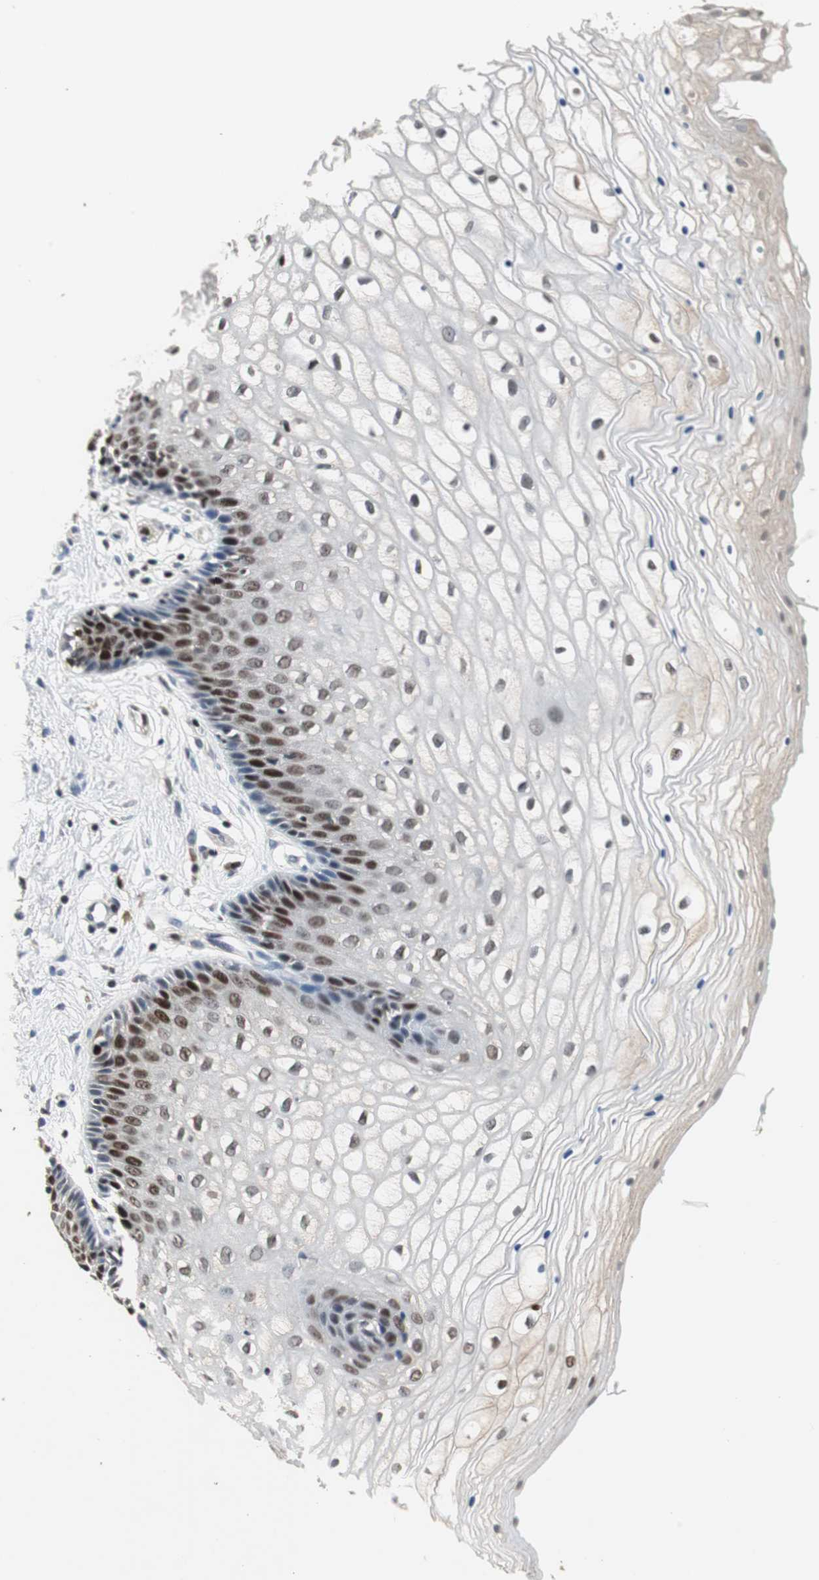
{"staining": {"intensity": "strong", "quantity": "<25%", "location": "nuclear"}, "tissue": "vagina", "cell_type": "Squamous epithelial cells", "image_type": "normal", "snomed": [{"axis": "morphology", "description": "Normal tissue, NOS"}, {"axis": "topography", "description": "Vagina"}], "caption": "Vagina stained for a protein (brown) exhibits strong nuclear positive expression in approximately <25% of squamous epithelial cells.", "gene": "FEN1", "patient": {"sex": "female", "age": 34}}